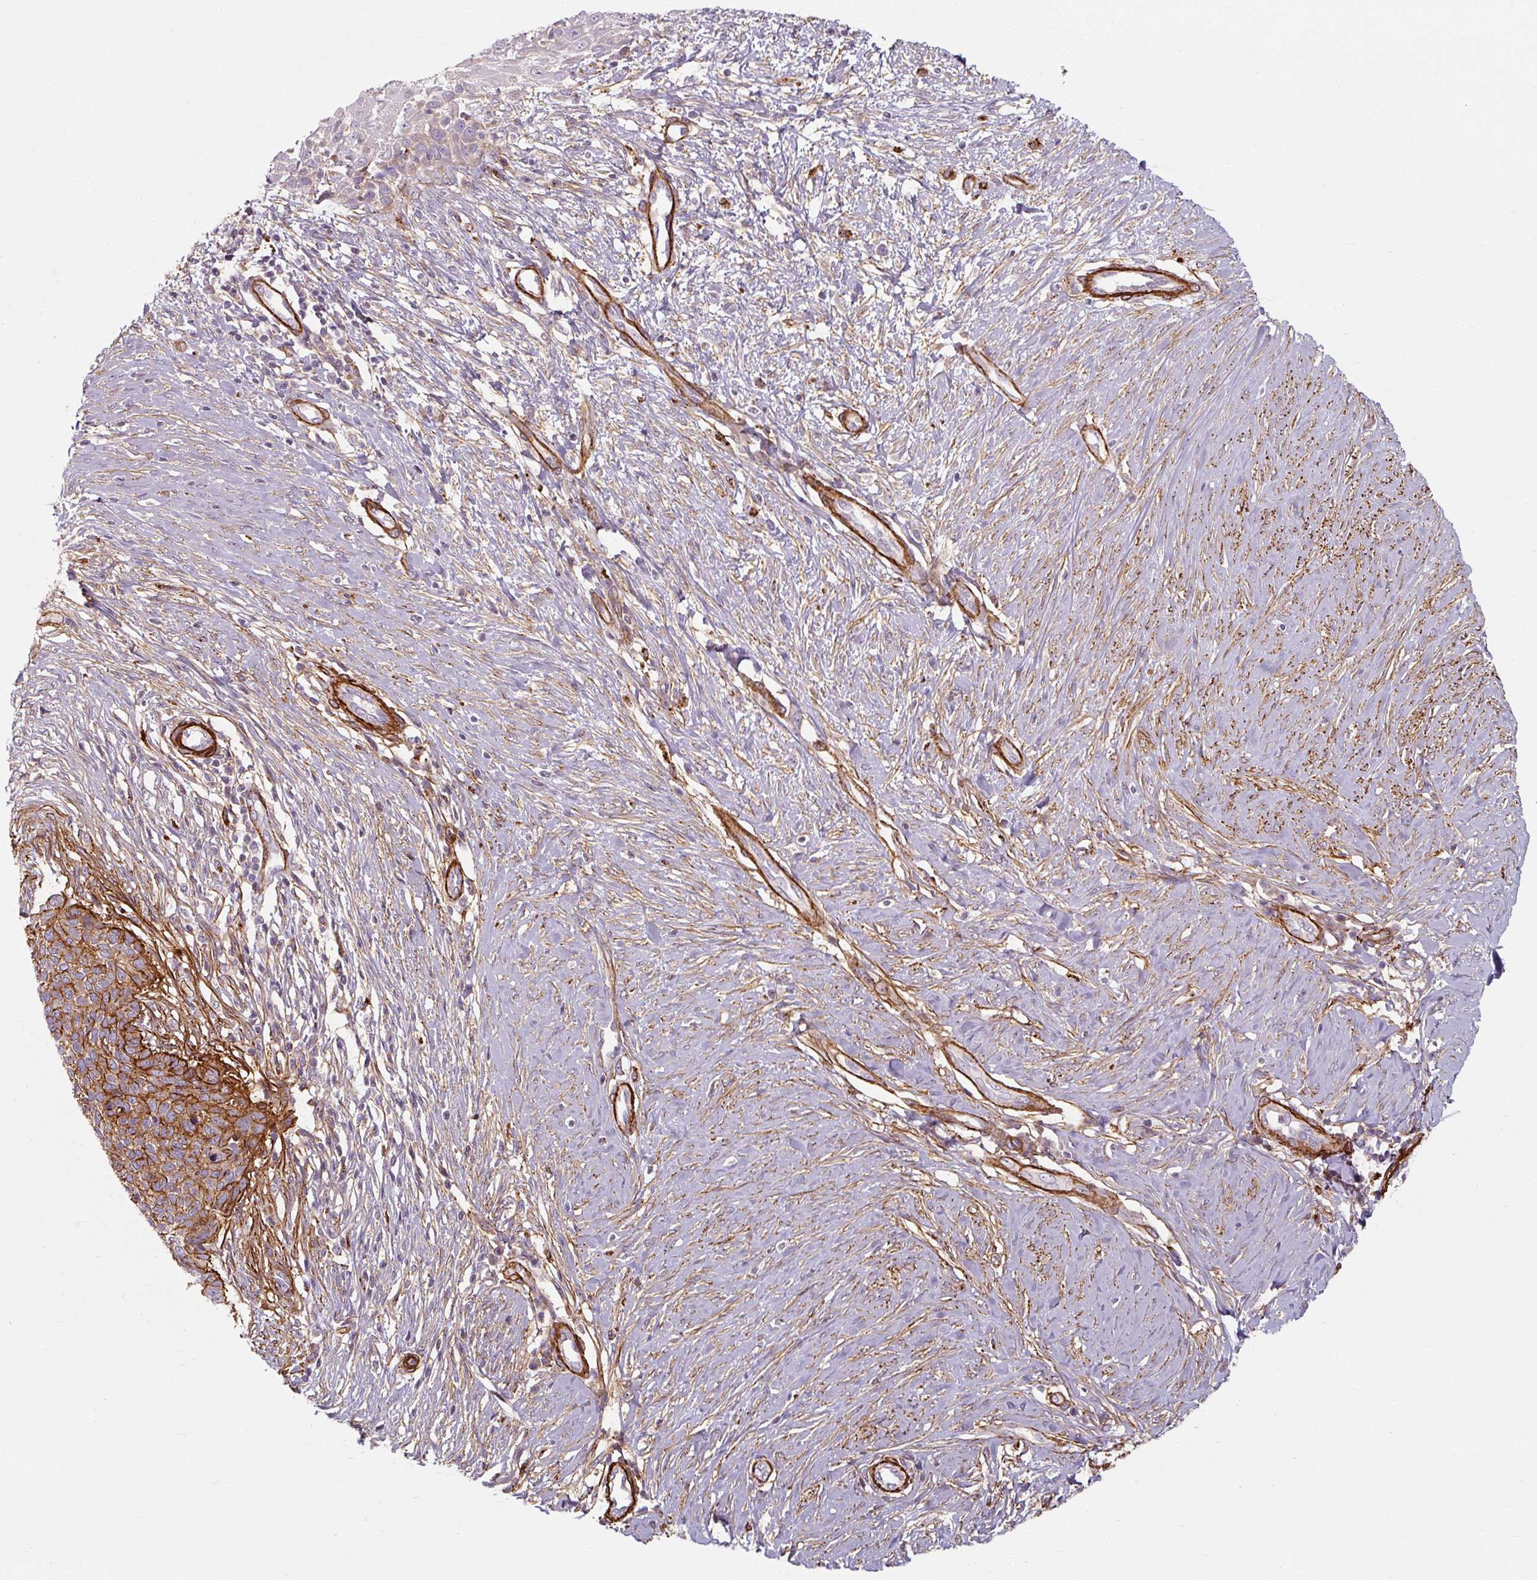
{"staining": {"intensity": "moderate", "quantity": ">75%", "location": "cytoplasmic/membranous"}, "tissue": "skin cancer", "cell_type": "Tumor cells", "image_type": "cancer", "snomed": [{"axis": "morphology", "description": "Normal tissue, NOS"}, {"axis": "morphology", "description": "Basal cell carcinoma"}, {"axis": "topography", "description": "Skin"}], "caption": "Human skin basal cell carcinoma stained with a brown dye shows moderate cytoplasmic/membranous positive expression in about >75% of tumor cells.", "gene": "MRPS5", "patient": {"sex": "male", "age": 50}}